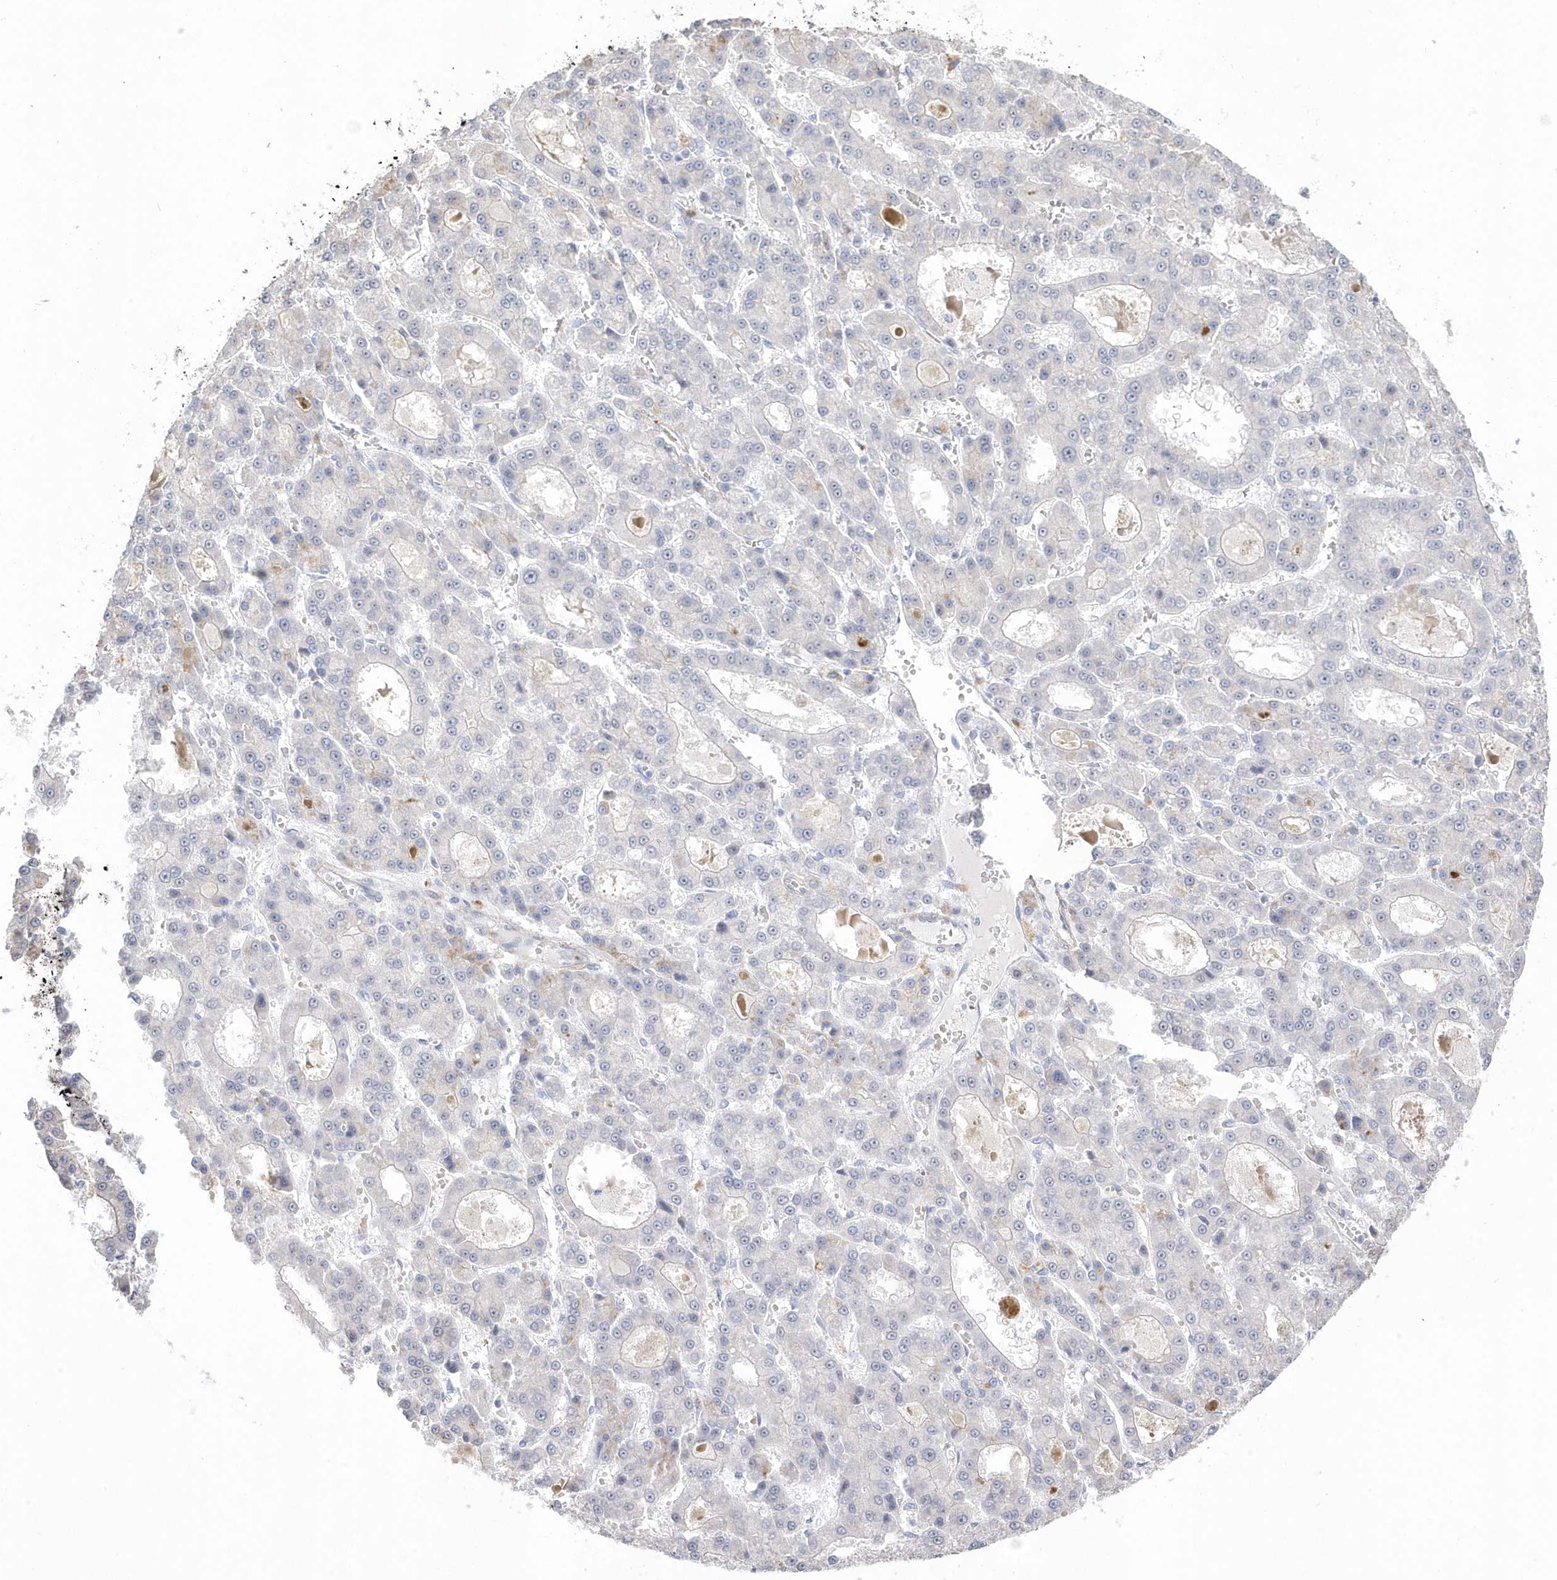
{"staining": {"intensity": "negative", "quantity": "none", "location": "none"}, "tissue": "liver cancer", "cell_type": "Tumor cells", "image_type": "cancer", "snomed": [{"axis": "morphology", "description": "Carcinoma, Hepatocellular, NOS"}, {"axis": "topography", "description": "Liver"}], "caption": "Immunohistochemical staining of human liver cancer (hepatocellular carcinoma) demonstrates no significant staining in tumor cells.", "gene": "GTPBP6", "patient": {"sex": "male", "age": 70}}